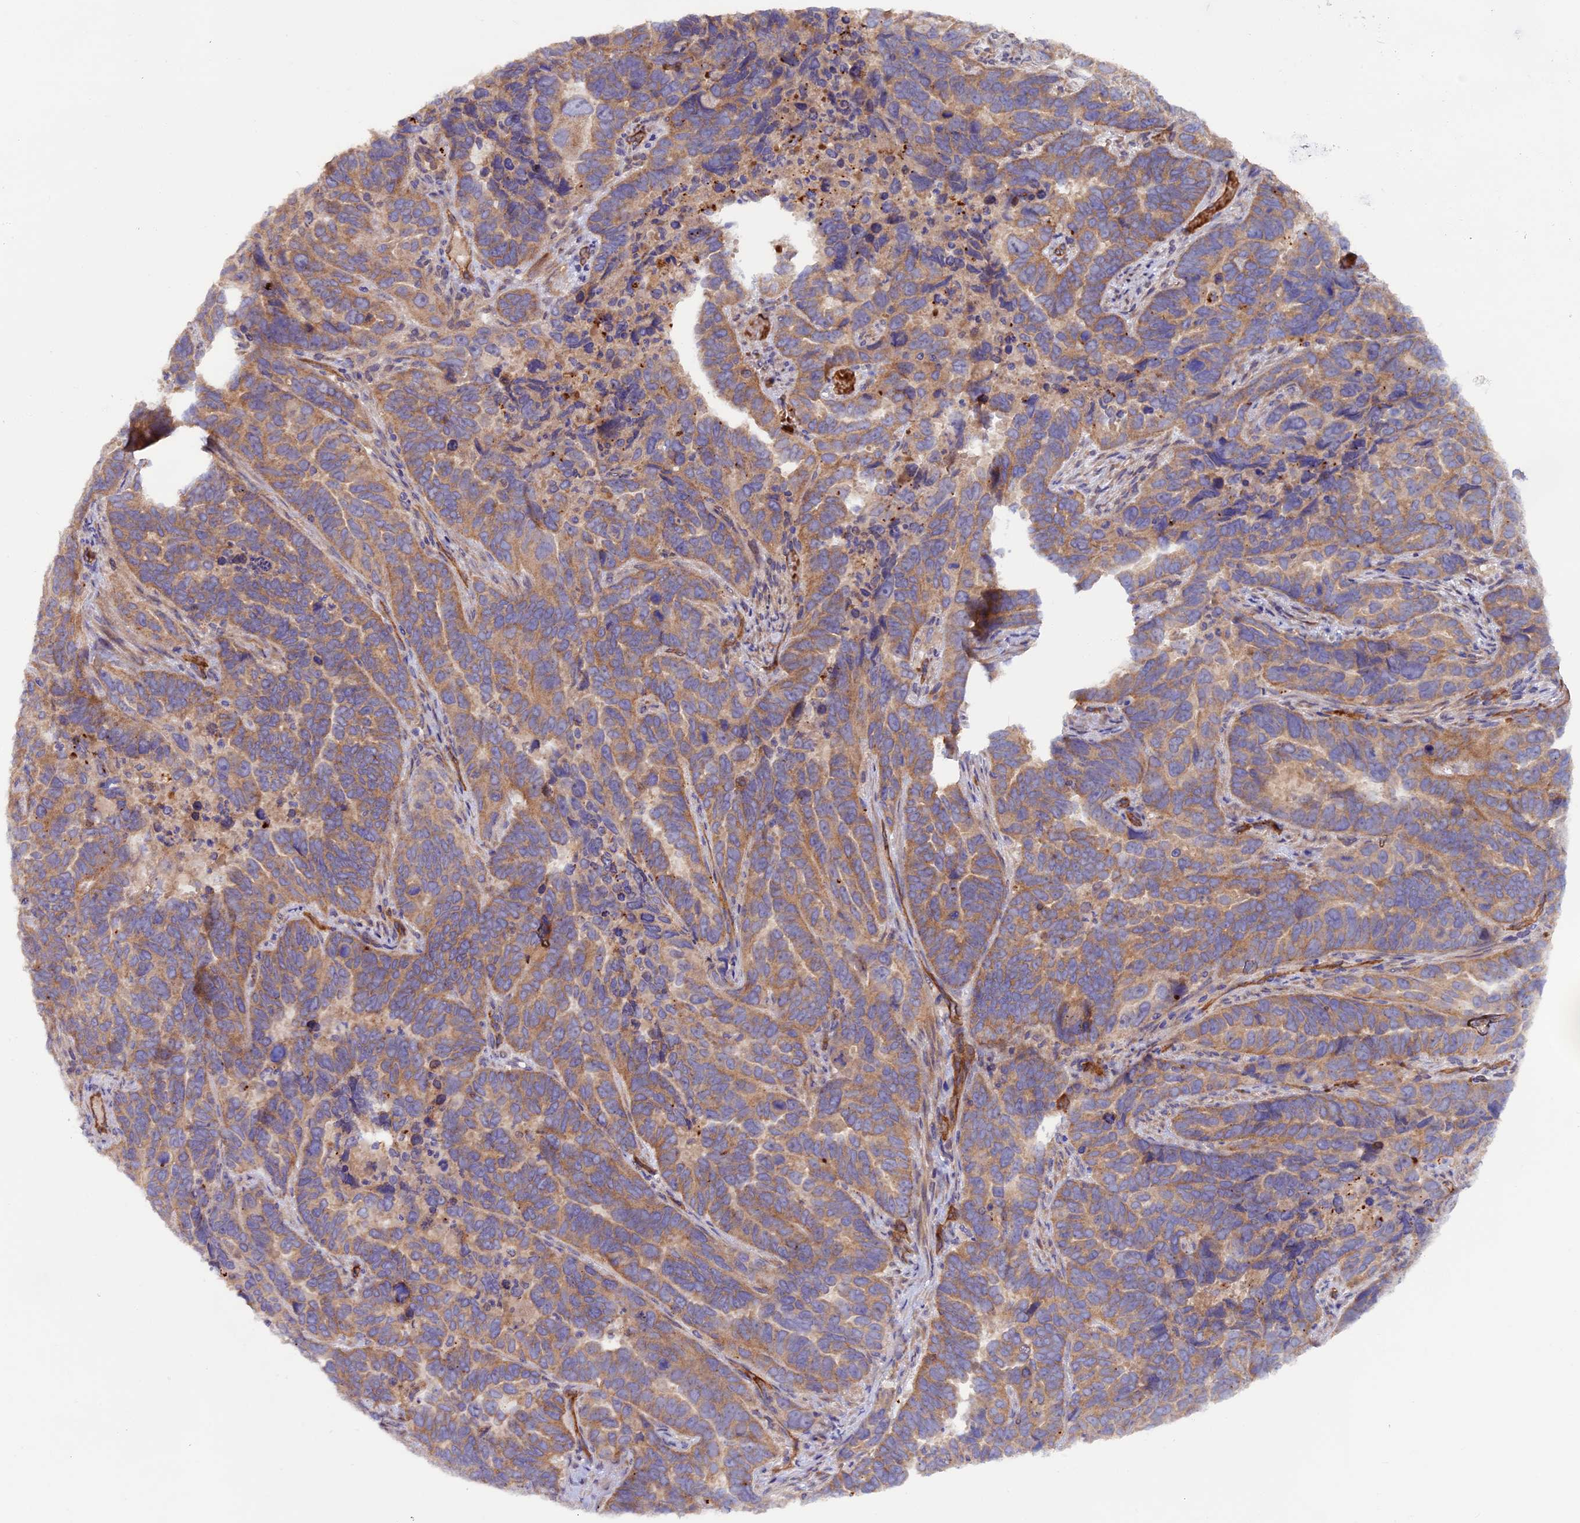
{"staining": {"intensity": "moderate", "quantity": ">75%", "location": "cytoplasmic/membranous"}, "tissue": "endometrial cancer", "cell_type": "Tumor cells", "image_type": "cancer", "snomed": [{"axis": "morphology", "description": "Adenocarcinoma, NOS"}, {"axis": "topography", "description": "Endometrium"}], "caption": "Protein staining by IHC exhibits moderate cytoplasmic/membranous positivity in approximately >75% of tumor cells in endometrial cancer.", "gene": "DUS3L", "patient": {"sex": "female", "age": 65}}